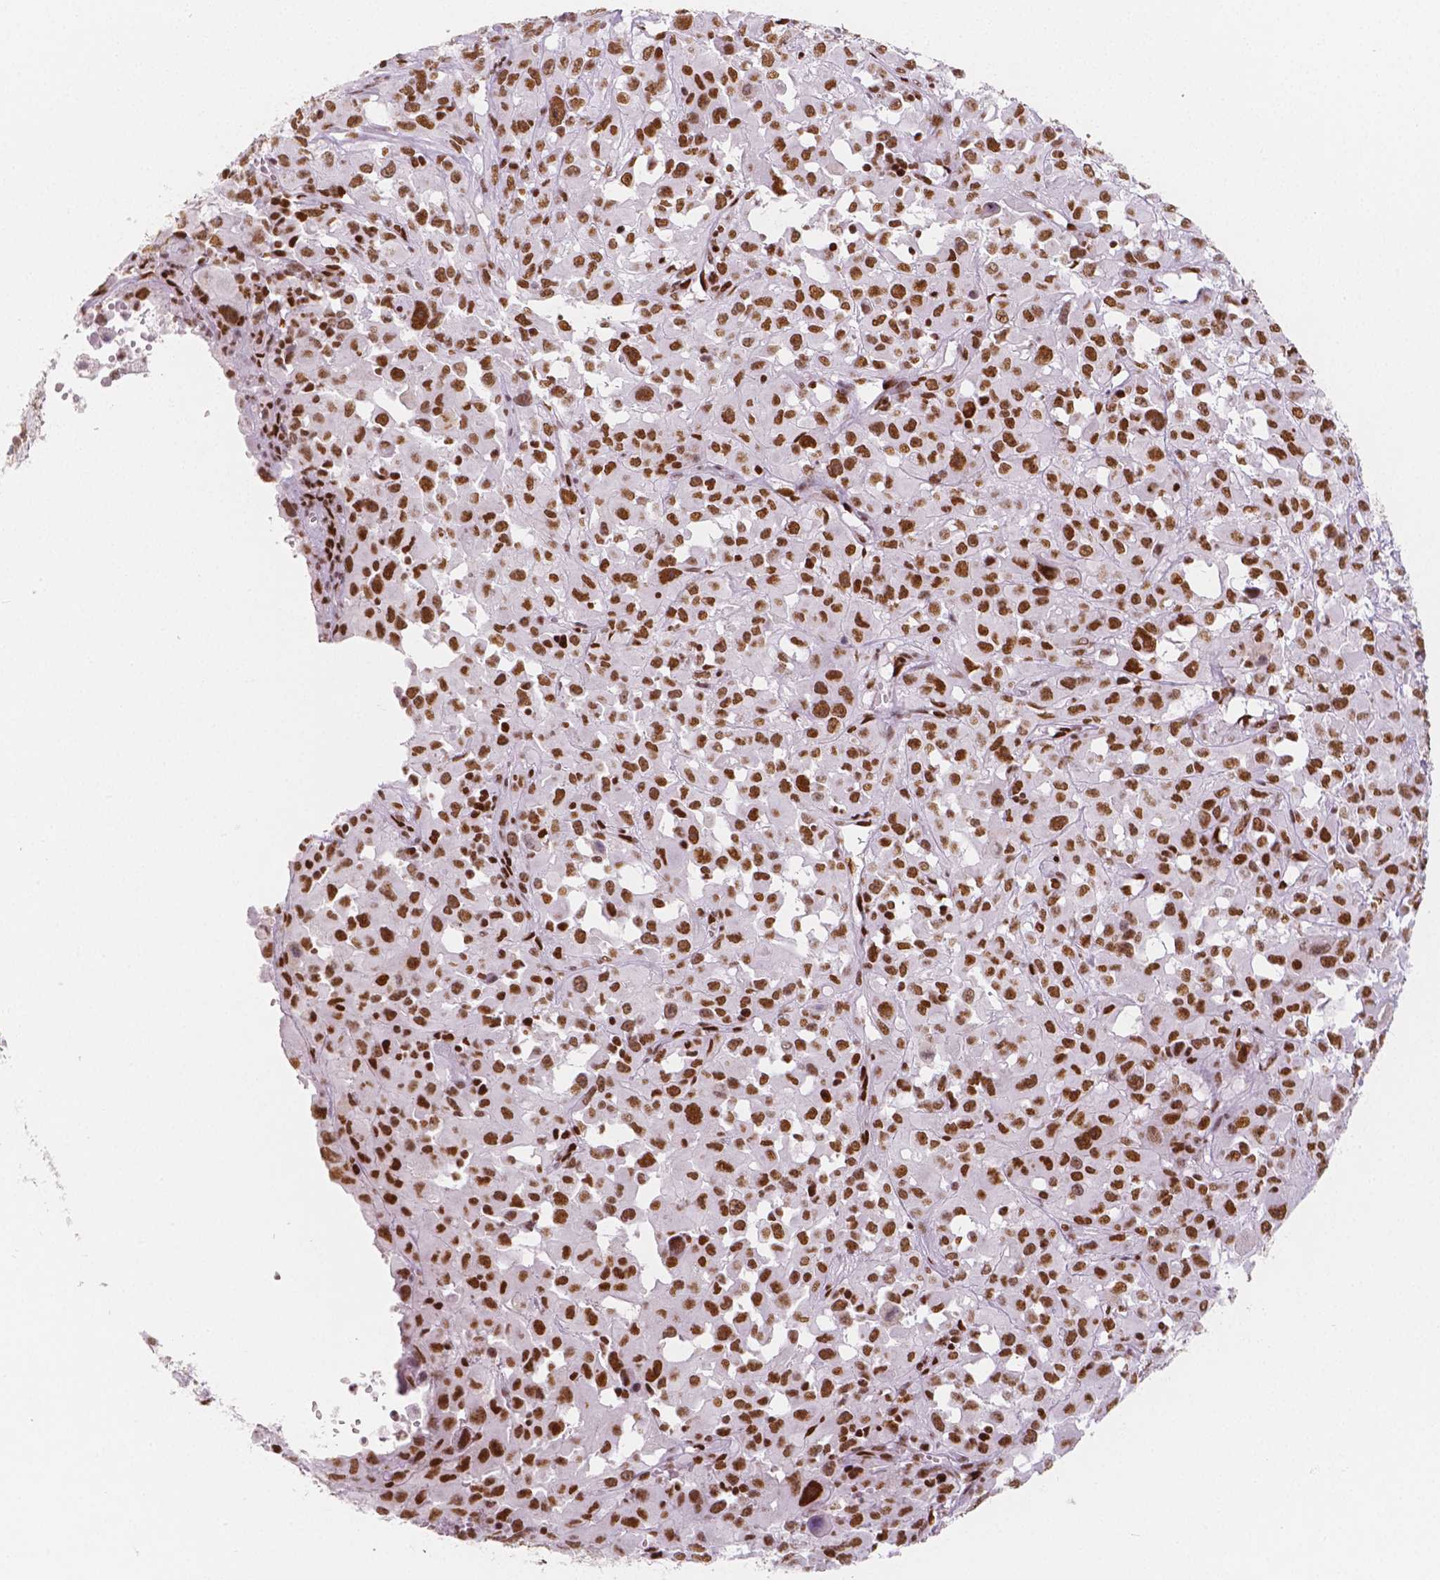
{"staining": {"intensity": "strong", "quantity": ">75%", "location": "nuclear"}, "tissue": "melanoma", "cell_type": "Tumor cells", "image_type": "cancer", "snomed": [{"axis": "morphology", "description": "Malignant melanoma, Metastatic site"}, {"axis": "topography", "description": "Soft tissue"}], "caption": "Immunohistochemistry of human malignant melanoma (metastatic site) exhibits high levels of strong nuclear positivity in approximately >75% of tumor cells.", "gene": "HDAC1", "patient": {"sex": "male", "age": 50}}